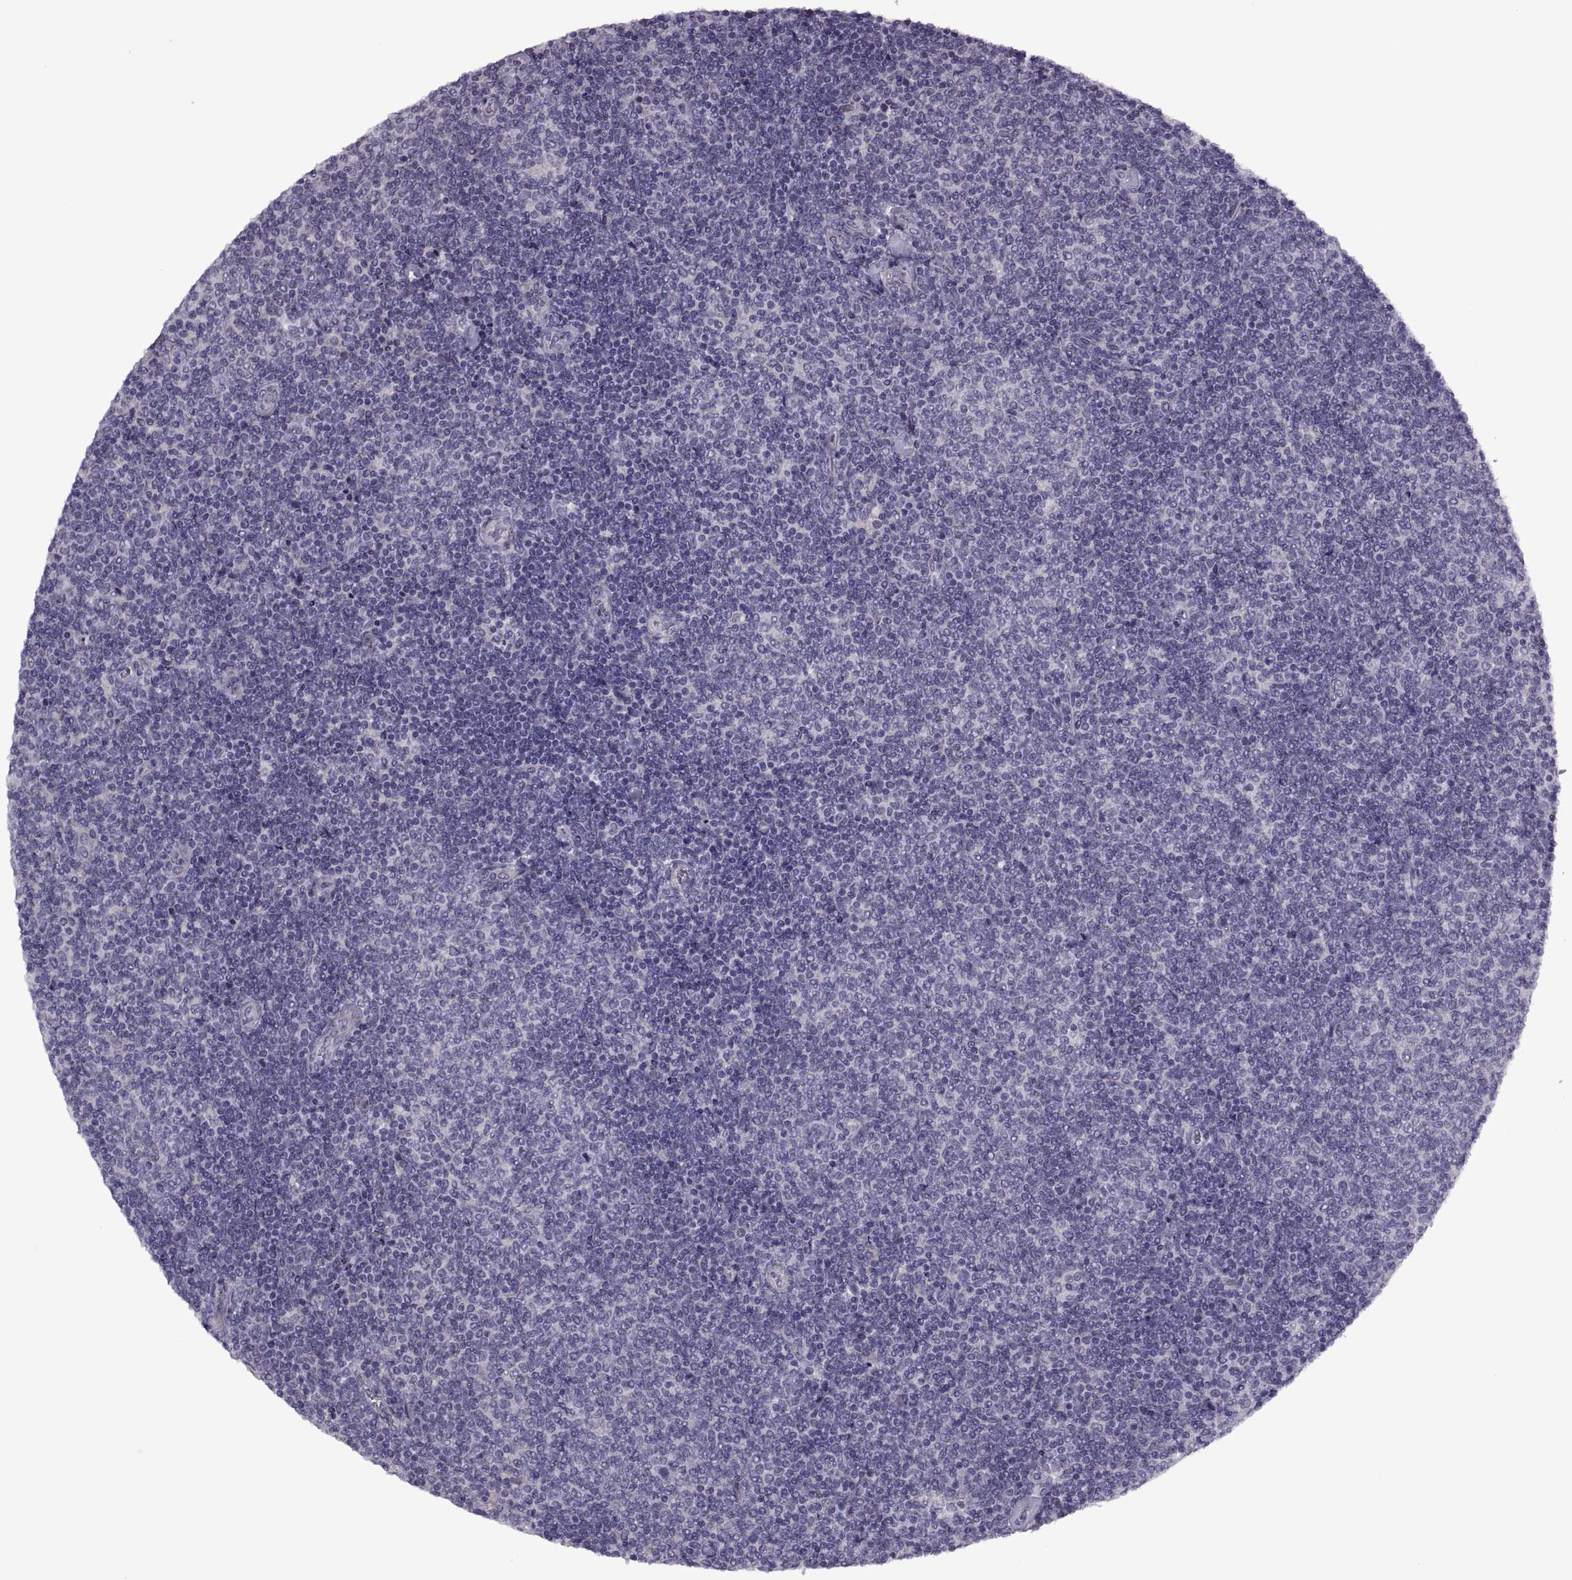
{"staining": {"intensity": "negative", "quantity": "none", "location": "none"}, "tissue": "lymphoma", "cell_type": "Tumor cells", "image_type": "cancer", "snomed": [{"axis": "morphology", "description": "Malignant lymphoma, non-Hodgkin's type, Low grade"}, {"axis": "topography", "description": "Lymph node"}], "caption": "DAB (3,3'-diaminobenzidine) immunohistochemical staining of human lymphoma displays no significant staining in tumor cells. (IHC, brightfield microscopy, high magnification).", "gene": "RIPK4", "patient": {"sex": "male", "age": 52}}